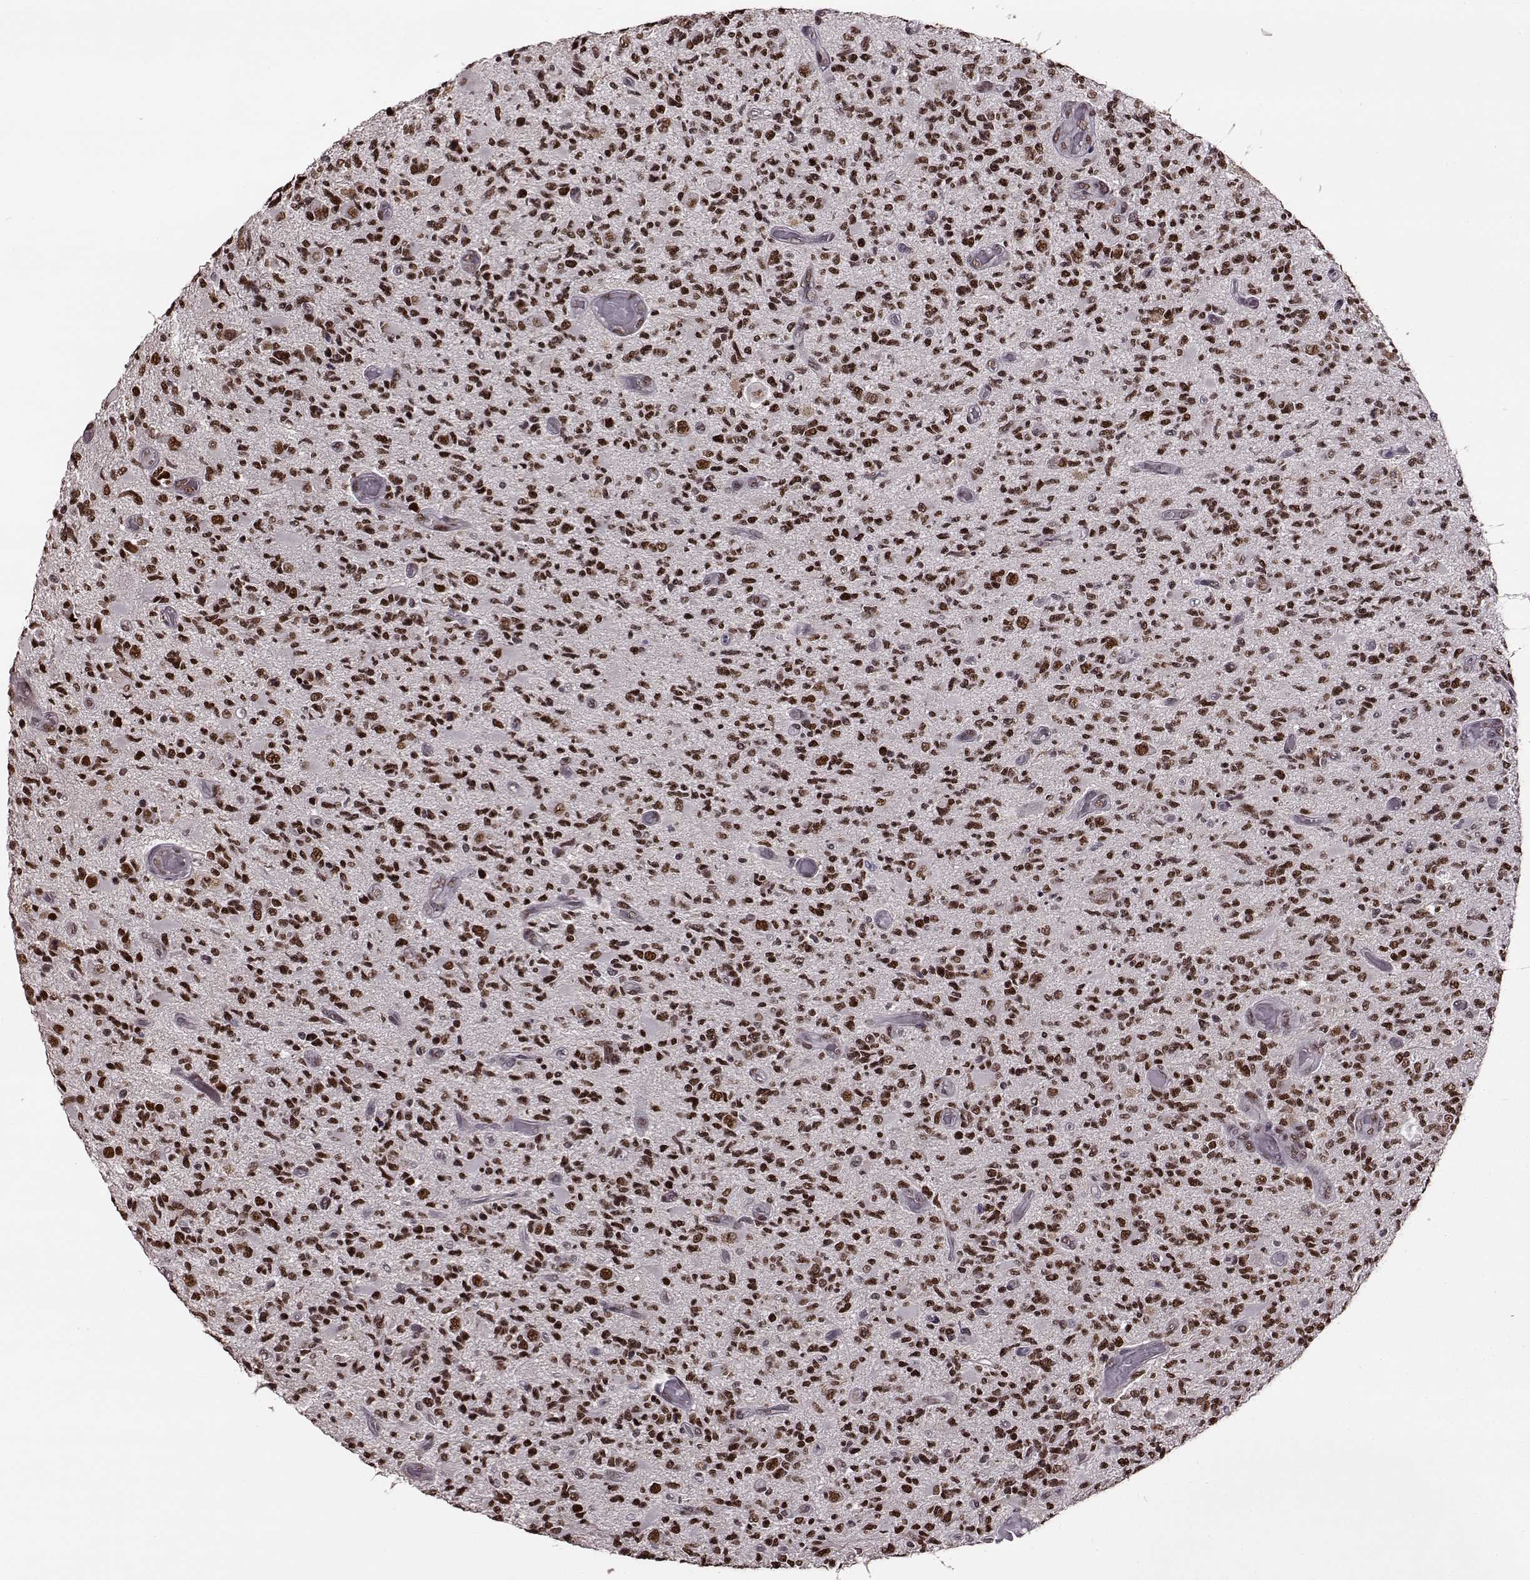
{"staining": {"intensity": "strong", "quantity": ">75%", "location": "nuclear"}, "tissue": "glioma", "cell_type": "Tumor cells", "image_type": "cancer", "snomed": [{"axis": "morphology", "description": "Glioma, malignant, High grade"}, {"axis": "topography", "description": "Brain"}], "caption": "Human high-grade glioma (malignant) stained with a protein marker exhibits strong staining in tumor cells.", "gene": "FTO", "patient": {"sex": "female", "age": 63}}